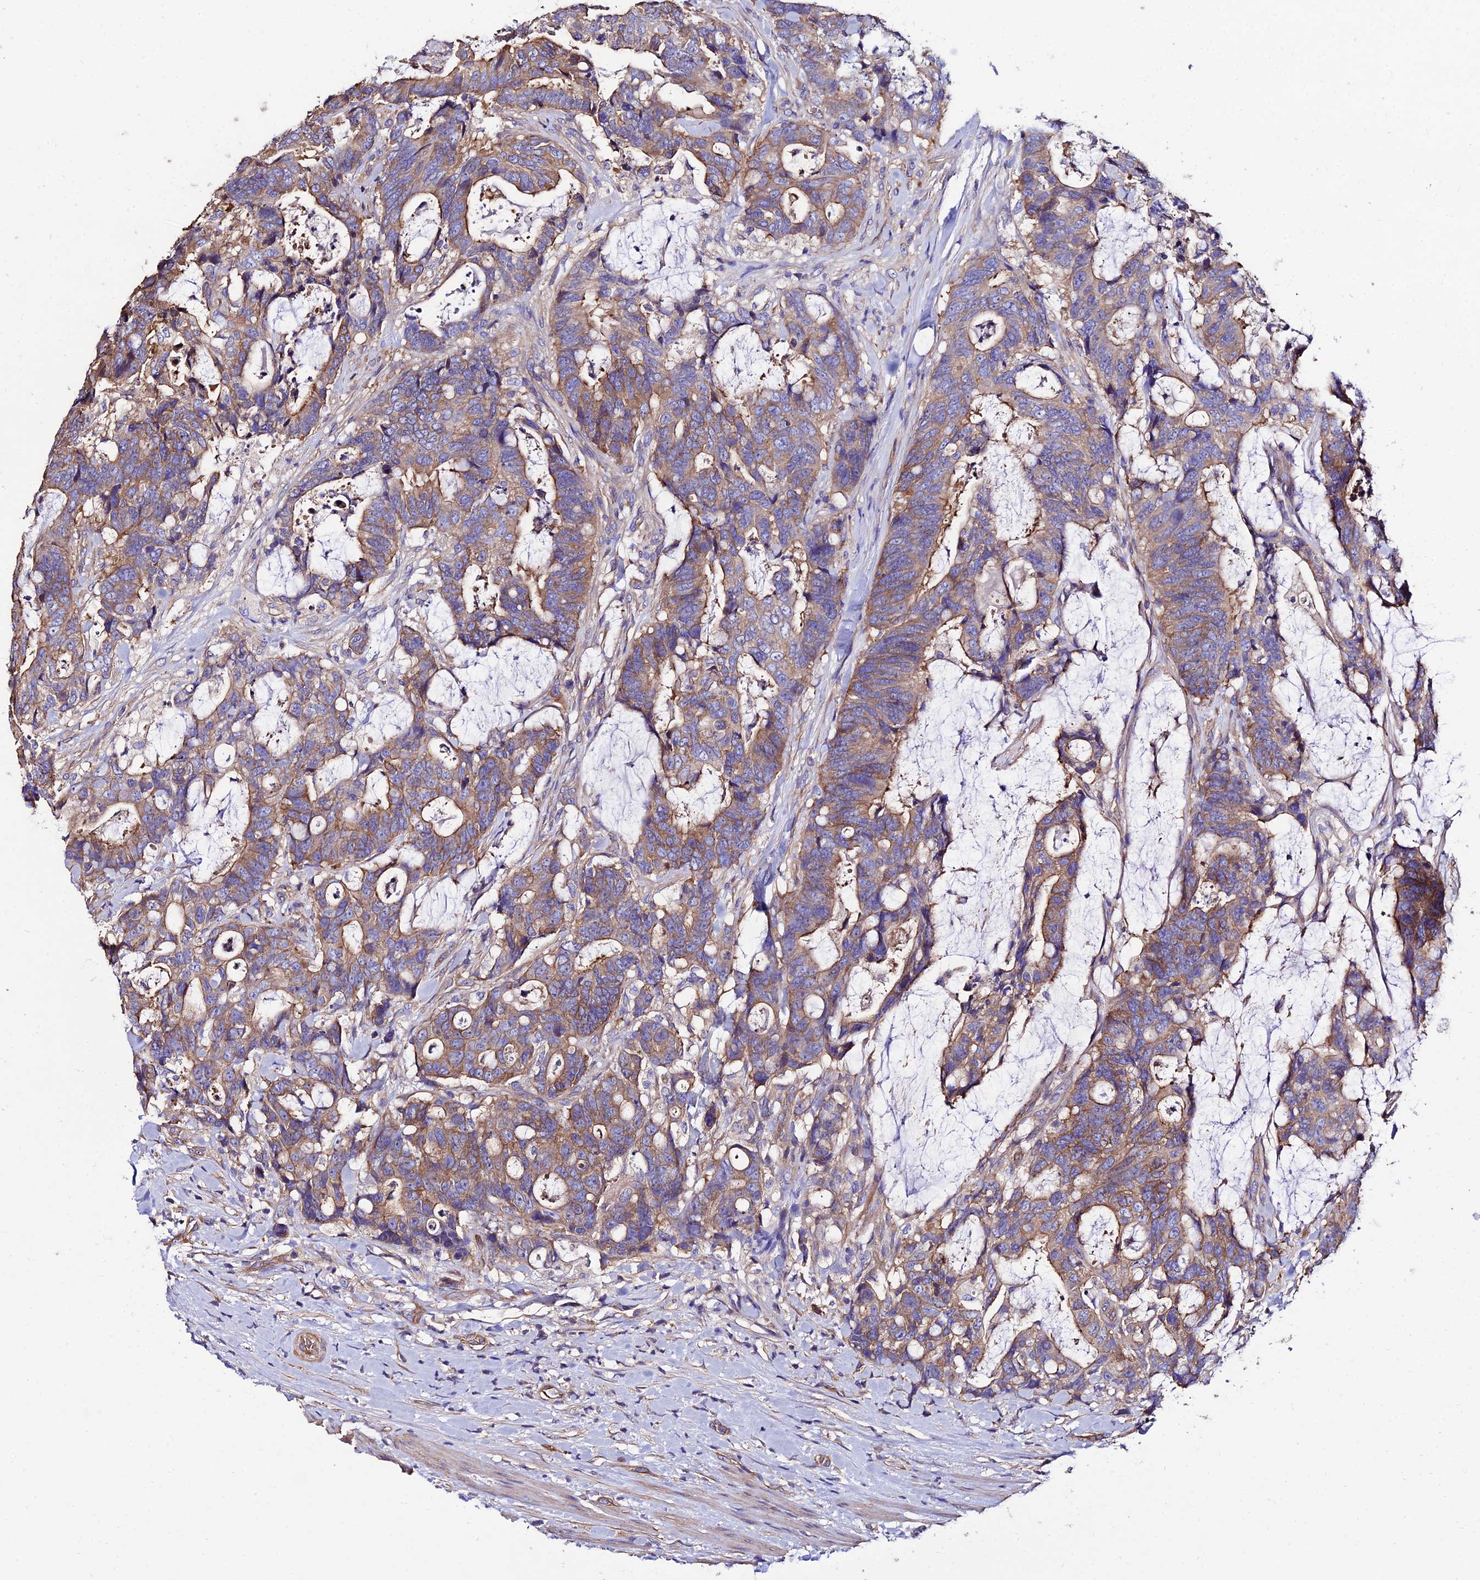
{"staining": {"intensity": "moderate", "quantity": ">75%", "location": "cytoplasmic/membranous"}, "tissue": "colorectal cancer", "cell_type": "Tumor cells", "image_type": "cancer", "snomed": [{"axis": "morphology", "description": "Adenocarcinoma, NOS"}, {"axis": "topography", "description": "Colon"}], "caption": "Brown immunohistochemical staining in adenocarcinoma (colorectal) demonstrates moderate cytoplasmic/membranous positivity in approximately >75% of tumor cells.", "gene": "CALM2", "patient": {"sex": "female", "age": 82}}